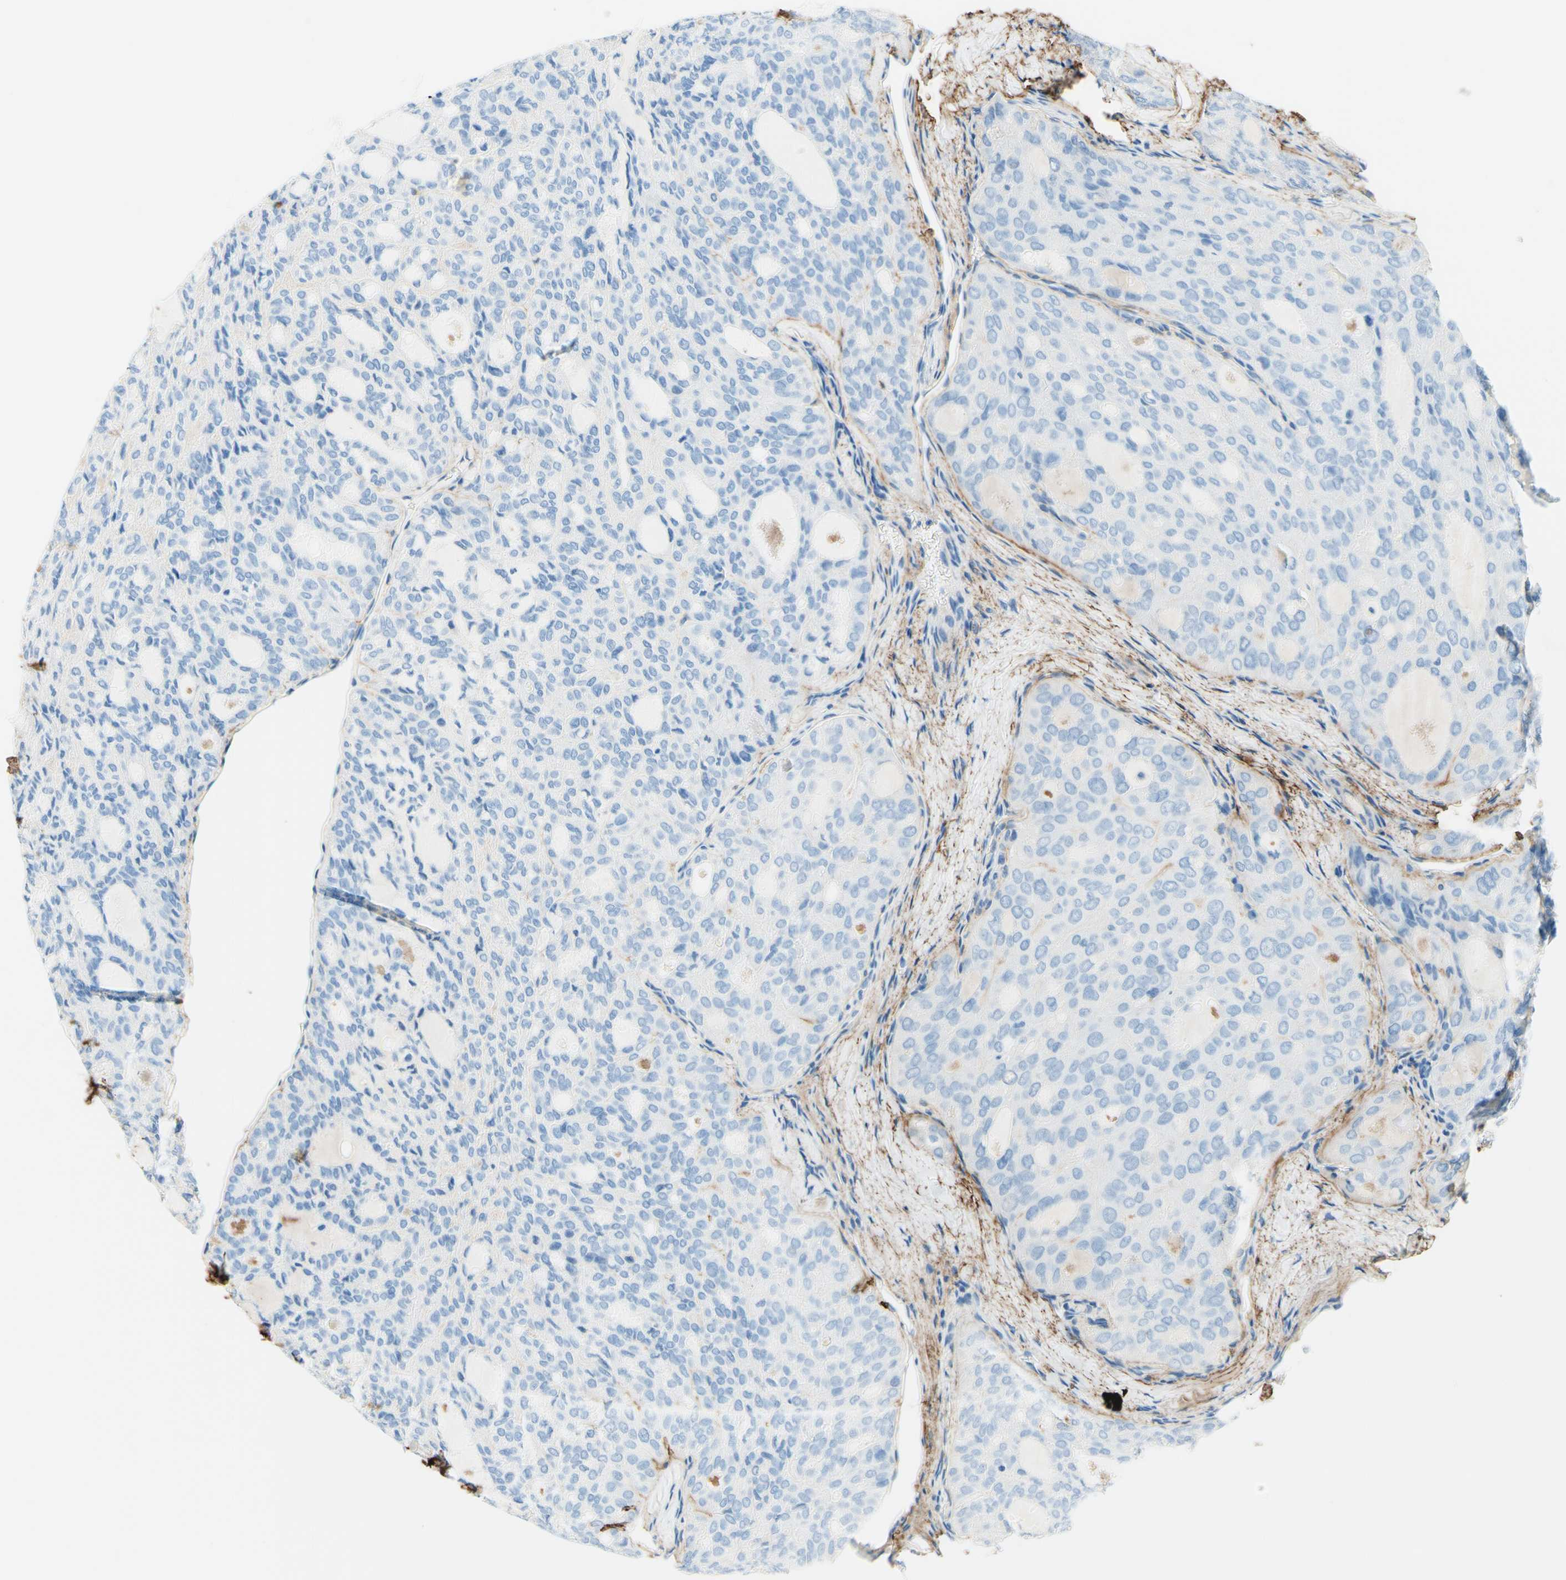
{"staining": {"intensity": "negative", "quantity": "none", "location": "none"}, "tissue": "thyroid cancer", "cell_type": "Tumor cells", "image_type": "cancer", "snomed": [{"axis": "morphology", "description": "Follicular adenoma carcinoma, NOS"}, {"axis": "topography", "description": "Thyroid gland"}], "caption": "Immunohistochemistry (IHC) histopathology image of neoplastic tissue: thyroid cancer stained with DAB exhibits no significant protein staining in tumor cells.", "gene": "MFAP5", "patient": {"sex": "male", "age": 75}}